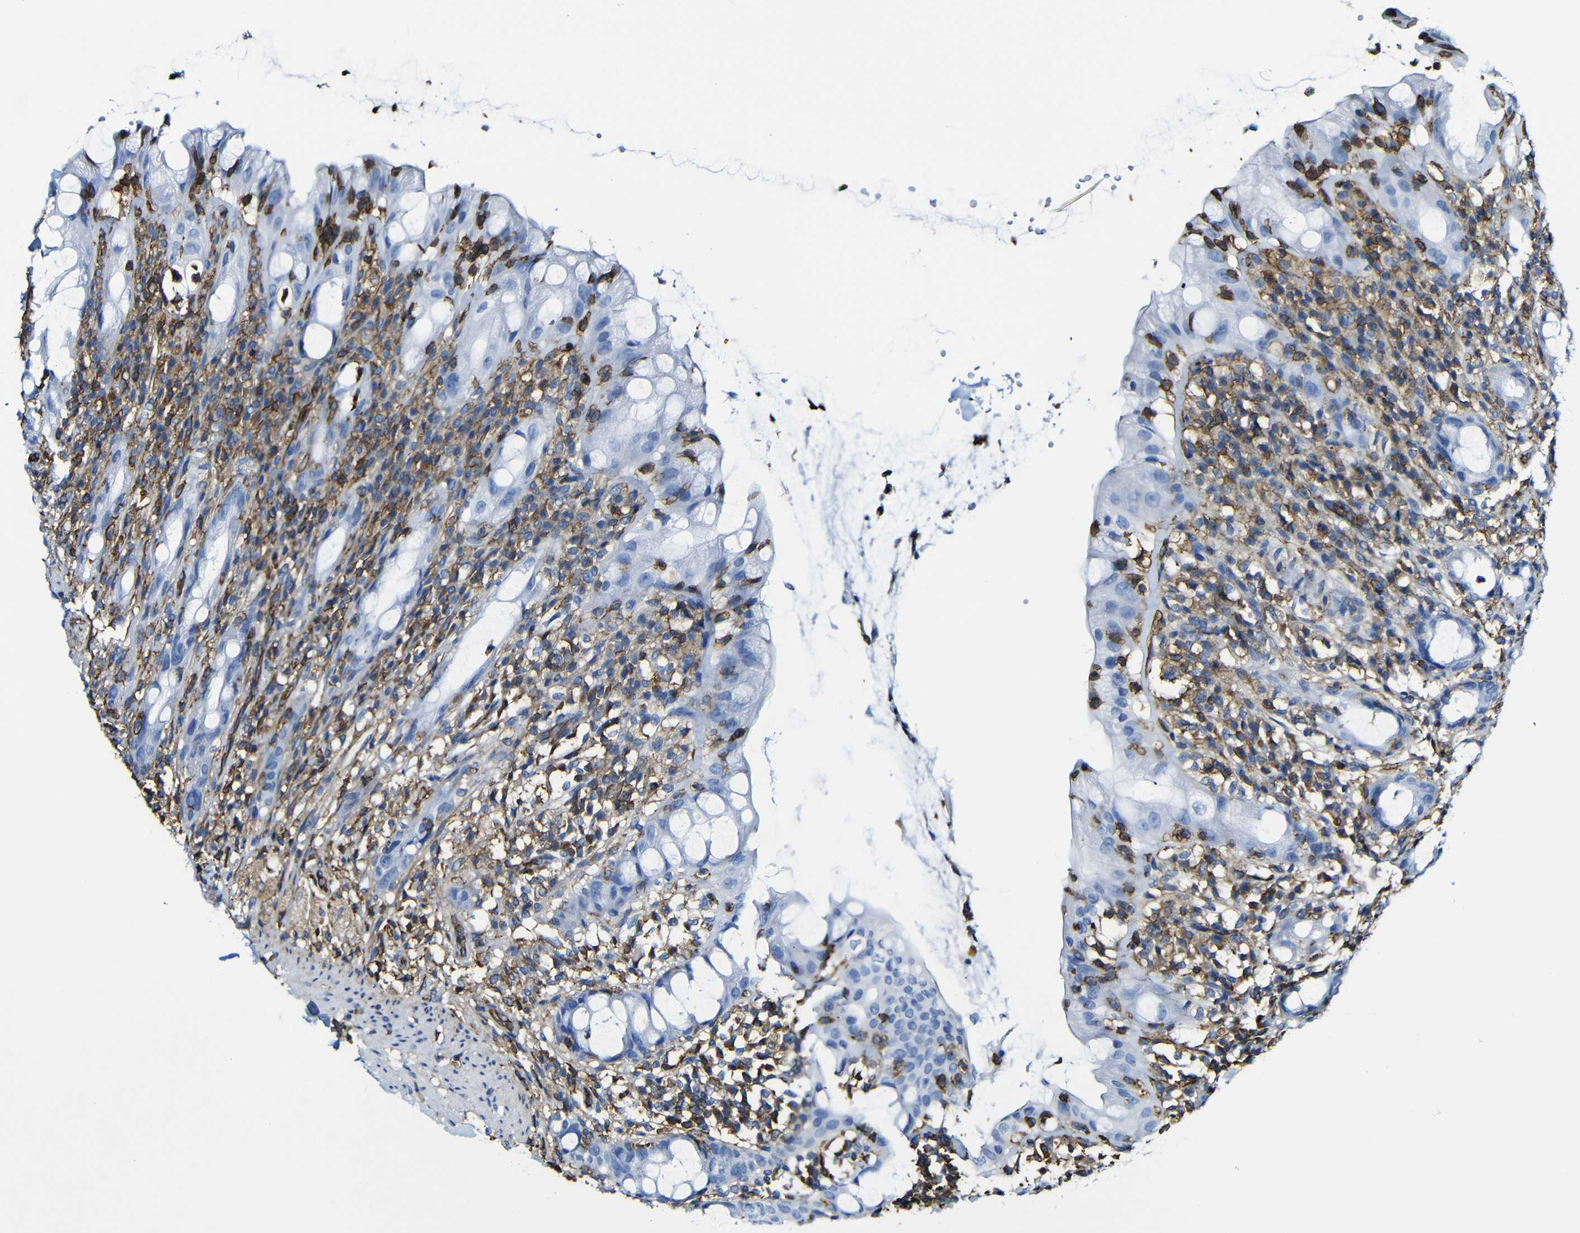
{"staining": {"intensity": "negative", "quantity": "none", "location": "none"}, "tissue": "rectum", "cell_type": "Glandular cells", "image_type": "normal", "snomed": [{"axis": "morphology", "description": "Normal tissue, NOS"}, {"axis": "topography", "description": "Rectum"}], "caption": "Protein analysis of benign rectum demonstrates no significant positivity in glandular cells.", "gene": "MSN", "patient": {"sex": "male", "age": 44}}